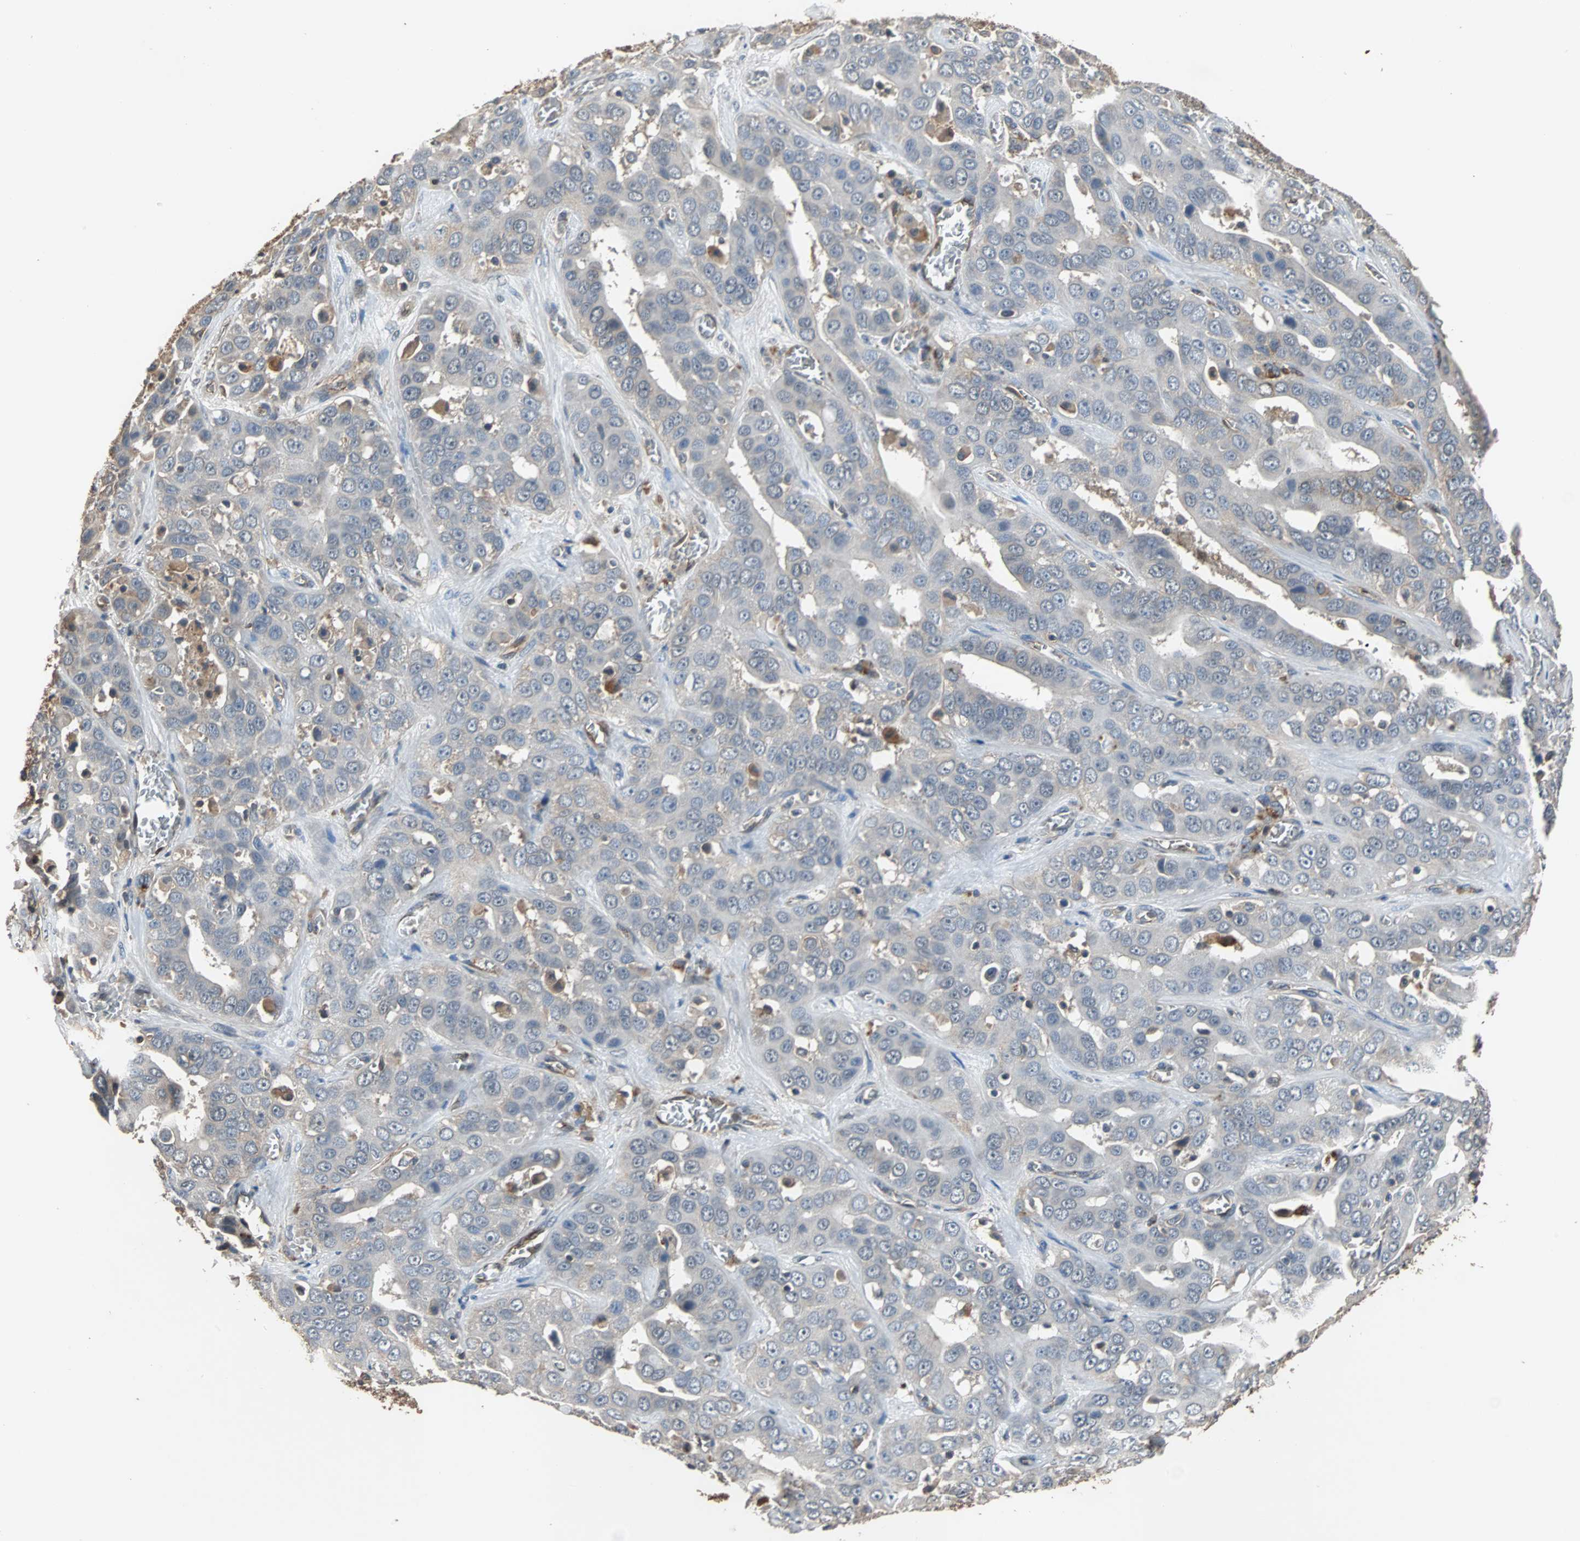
{"staining": {"intensity": "moderate", "quantity": "<25%", "location": "cytoplasmic/membranous"}, "tissue": "liver cancer", "cell_type": "Tumor cells", "image_type": "cancer", "snomed": [{"axis": "morphology", "description": "Cholangiocarcinoma"}, {"axis": "topography", "description": "Liver"}], "caption": "Brown immunohistochemical staining in human liver cancer exhibits moderate cytoplasmic/membranous expression in about <25% of tumor cells.", "gene": "NDRG1", "patient": {"sex": "female", "age": 52}}